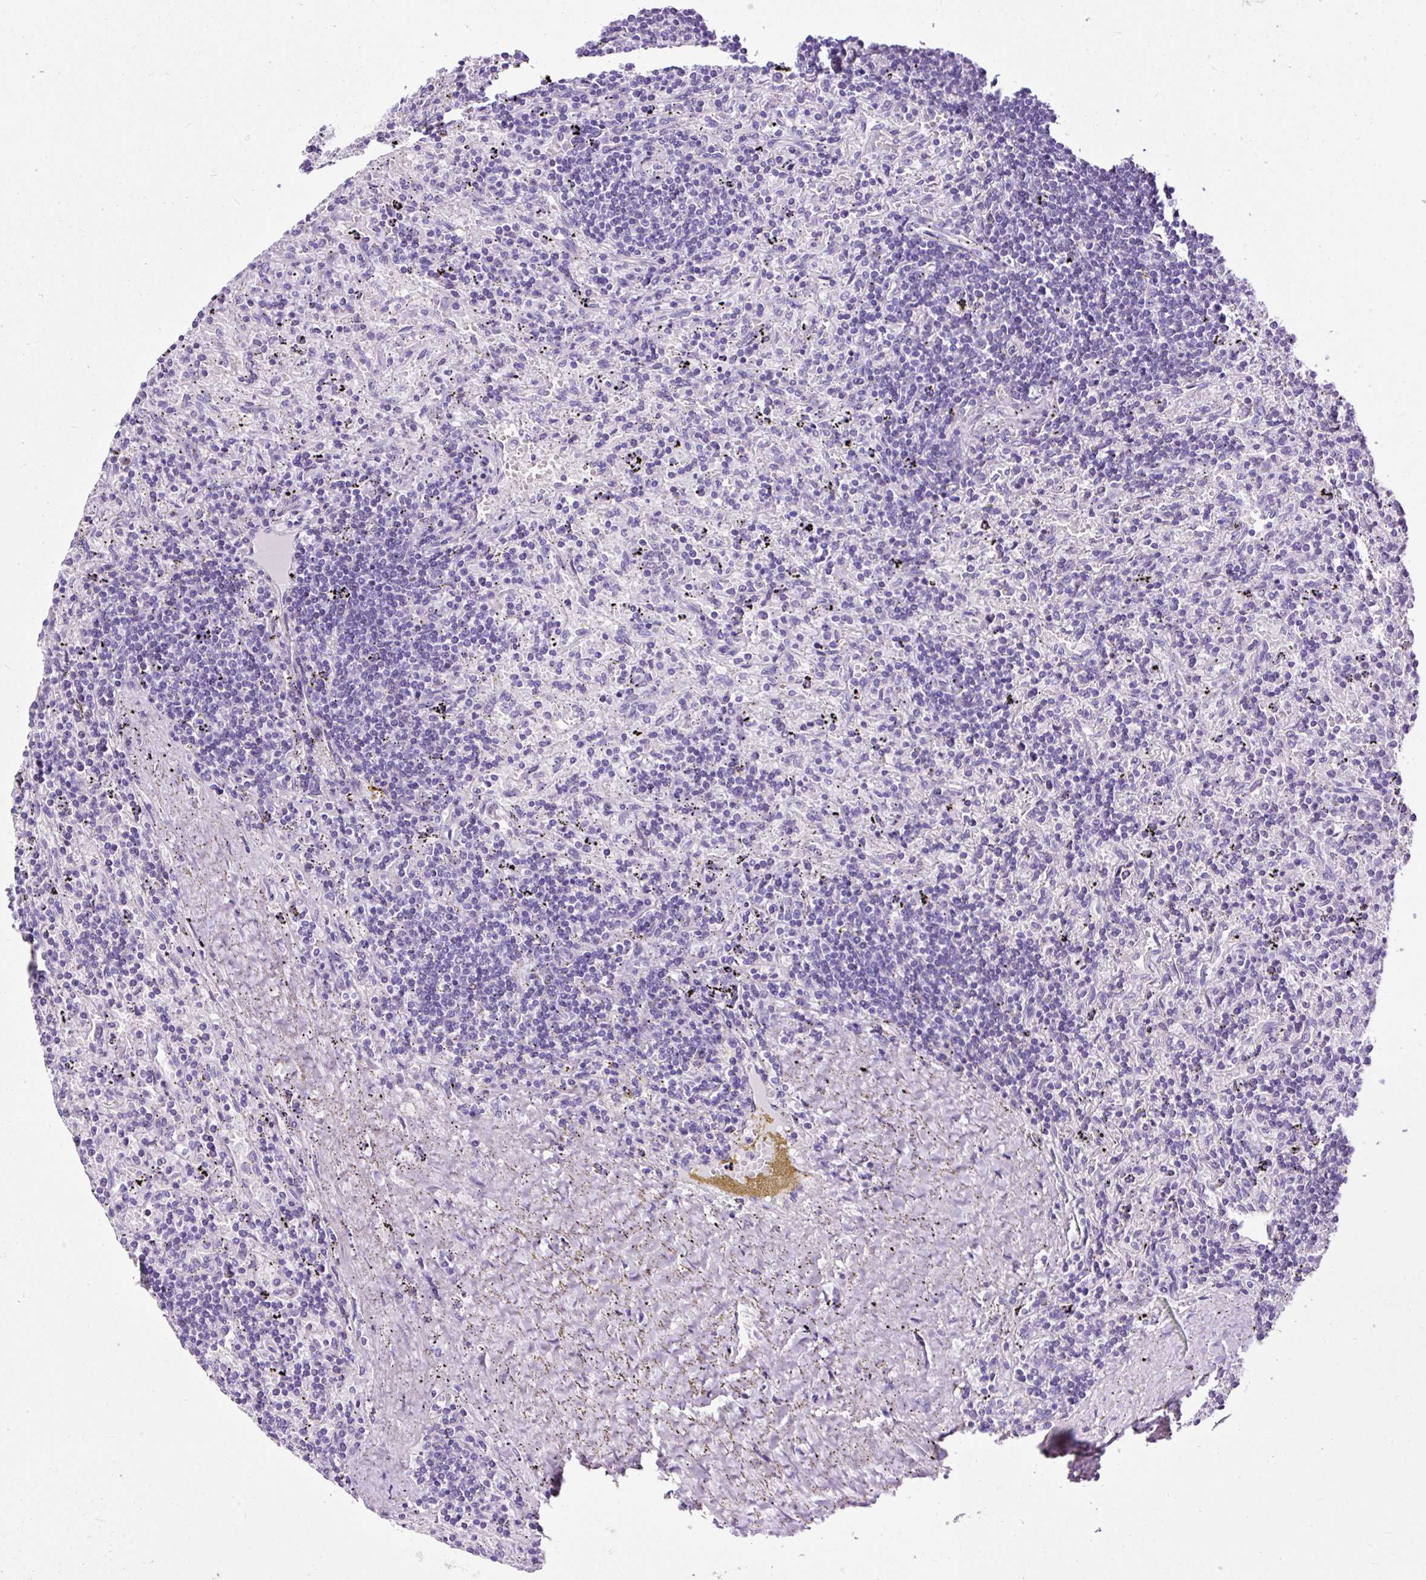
{"staining": {"intensity": "negative", "quantity": "none", "location": "none"}, "tissue": "lymphoma", "cell_type": "Tumor cells", "image_type": "cancer", "snomed": [{"axis": "morphology", "description": "Malignant lymphoma, non-Hodgkin's type, Low grade"}, {"axis": "topography", "description": "Spleen"}], "caption": "Immunohistochemistry (IHC) of human low-grade malignant lymphoma, non-Hodgkin's type demonstrates no positivity in tumor cells.", "gene": "STOX2", "patient": {"sex": "male", "age": 76}}